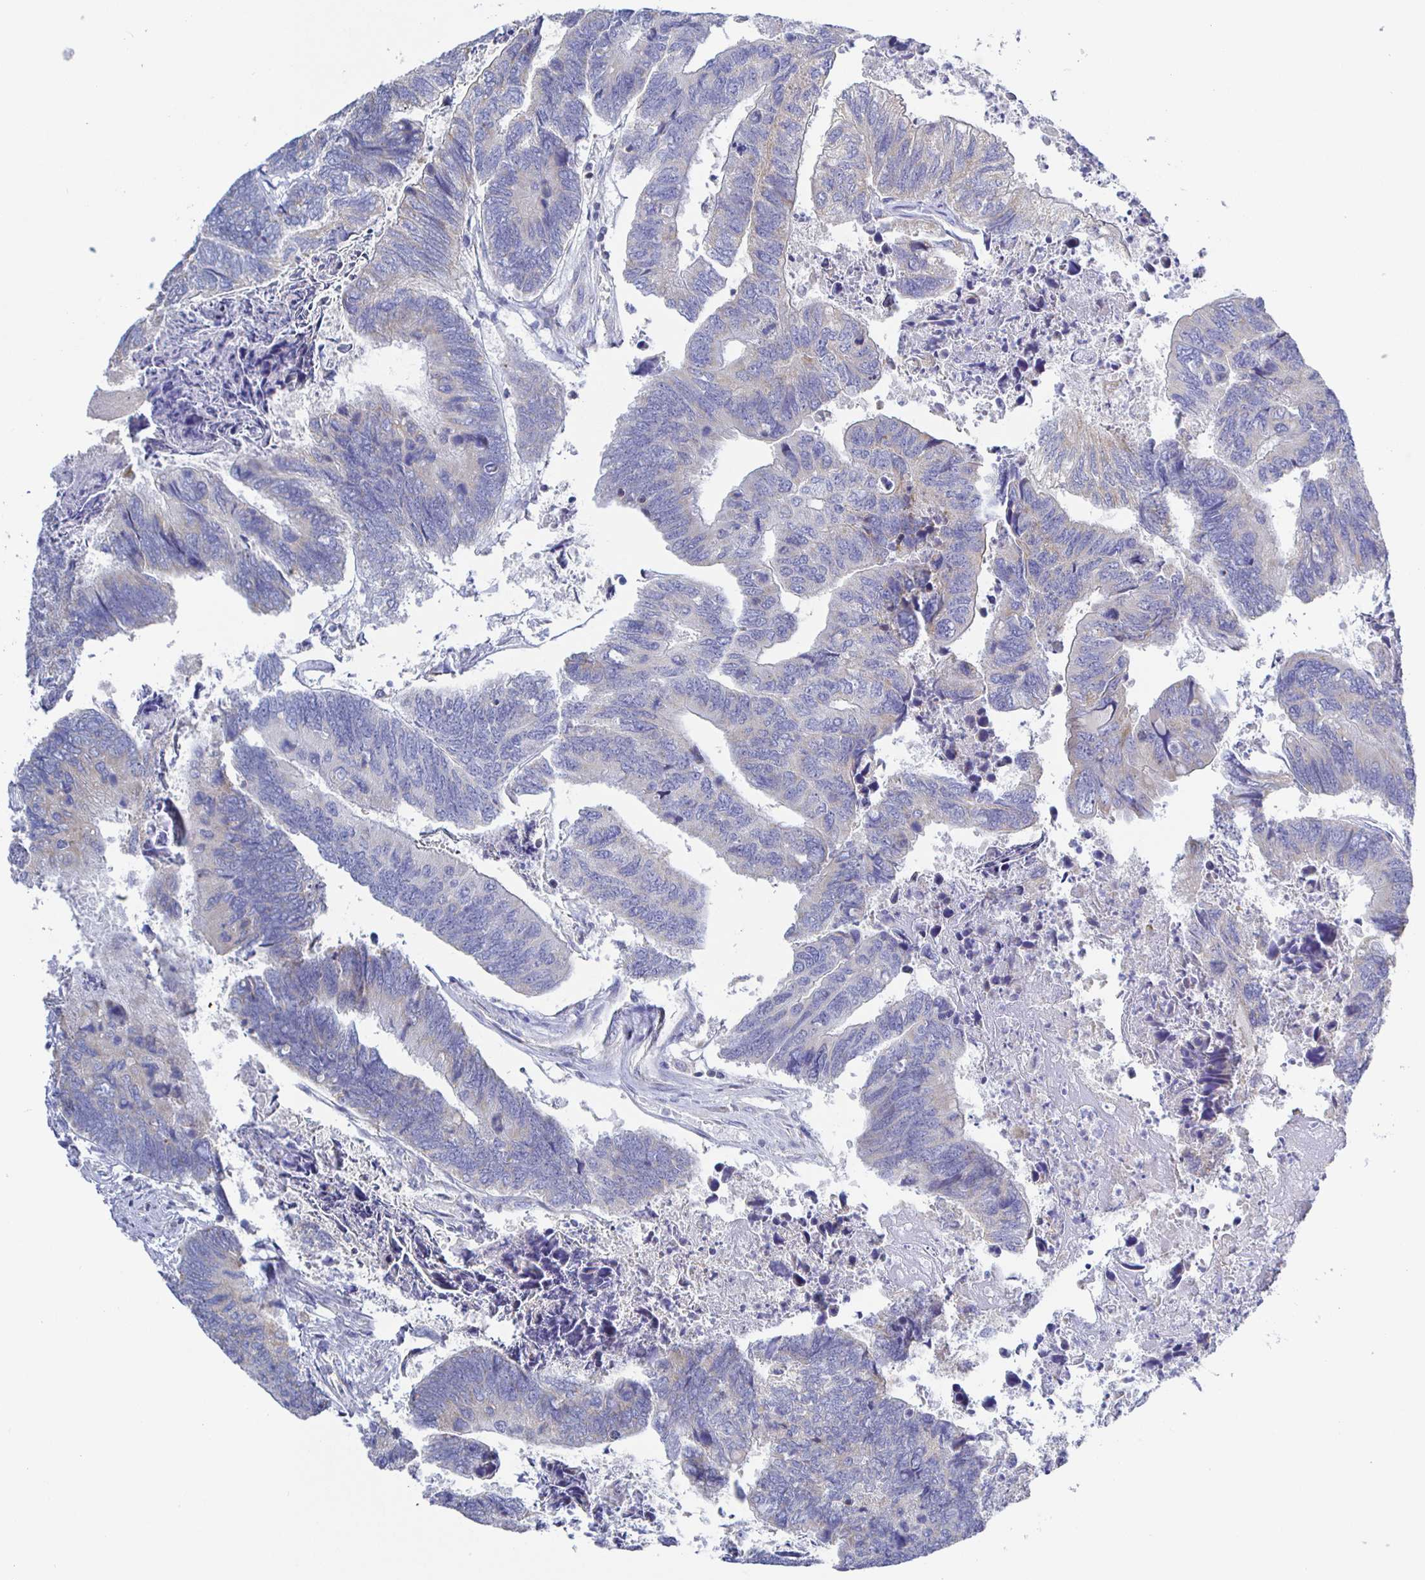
{"staining": {"intensity": "negative", "quantity": "none", "location": "none"}, "tissue": "colorectal cancer", "cell_type": "Tumor cells", "image_type": "cancer", "snomed": [{"axis": "morphology", "description": "Adenocarcinoma, NOS"}, {"axis": "topography", "description": "Colon"}], "caption": "Human colorectal cancer (adenocarcinoma) stained for a protein using immunohistochemistry (IHC) shows no positivity in tumor cells.", "gene": "SYNGR4", "patient": {"sex": "female", "age": 67}}